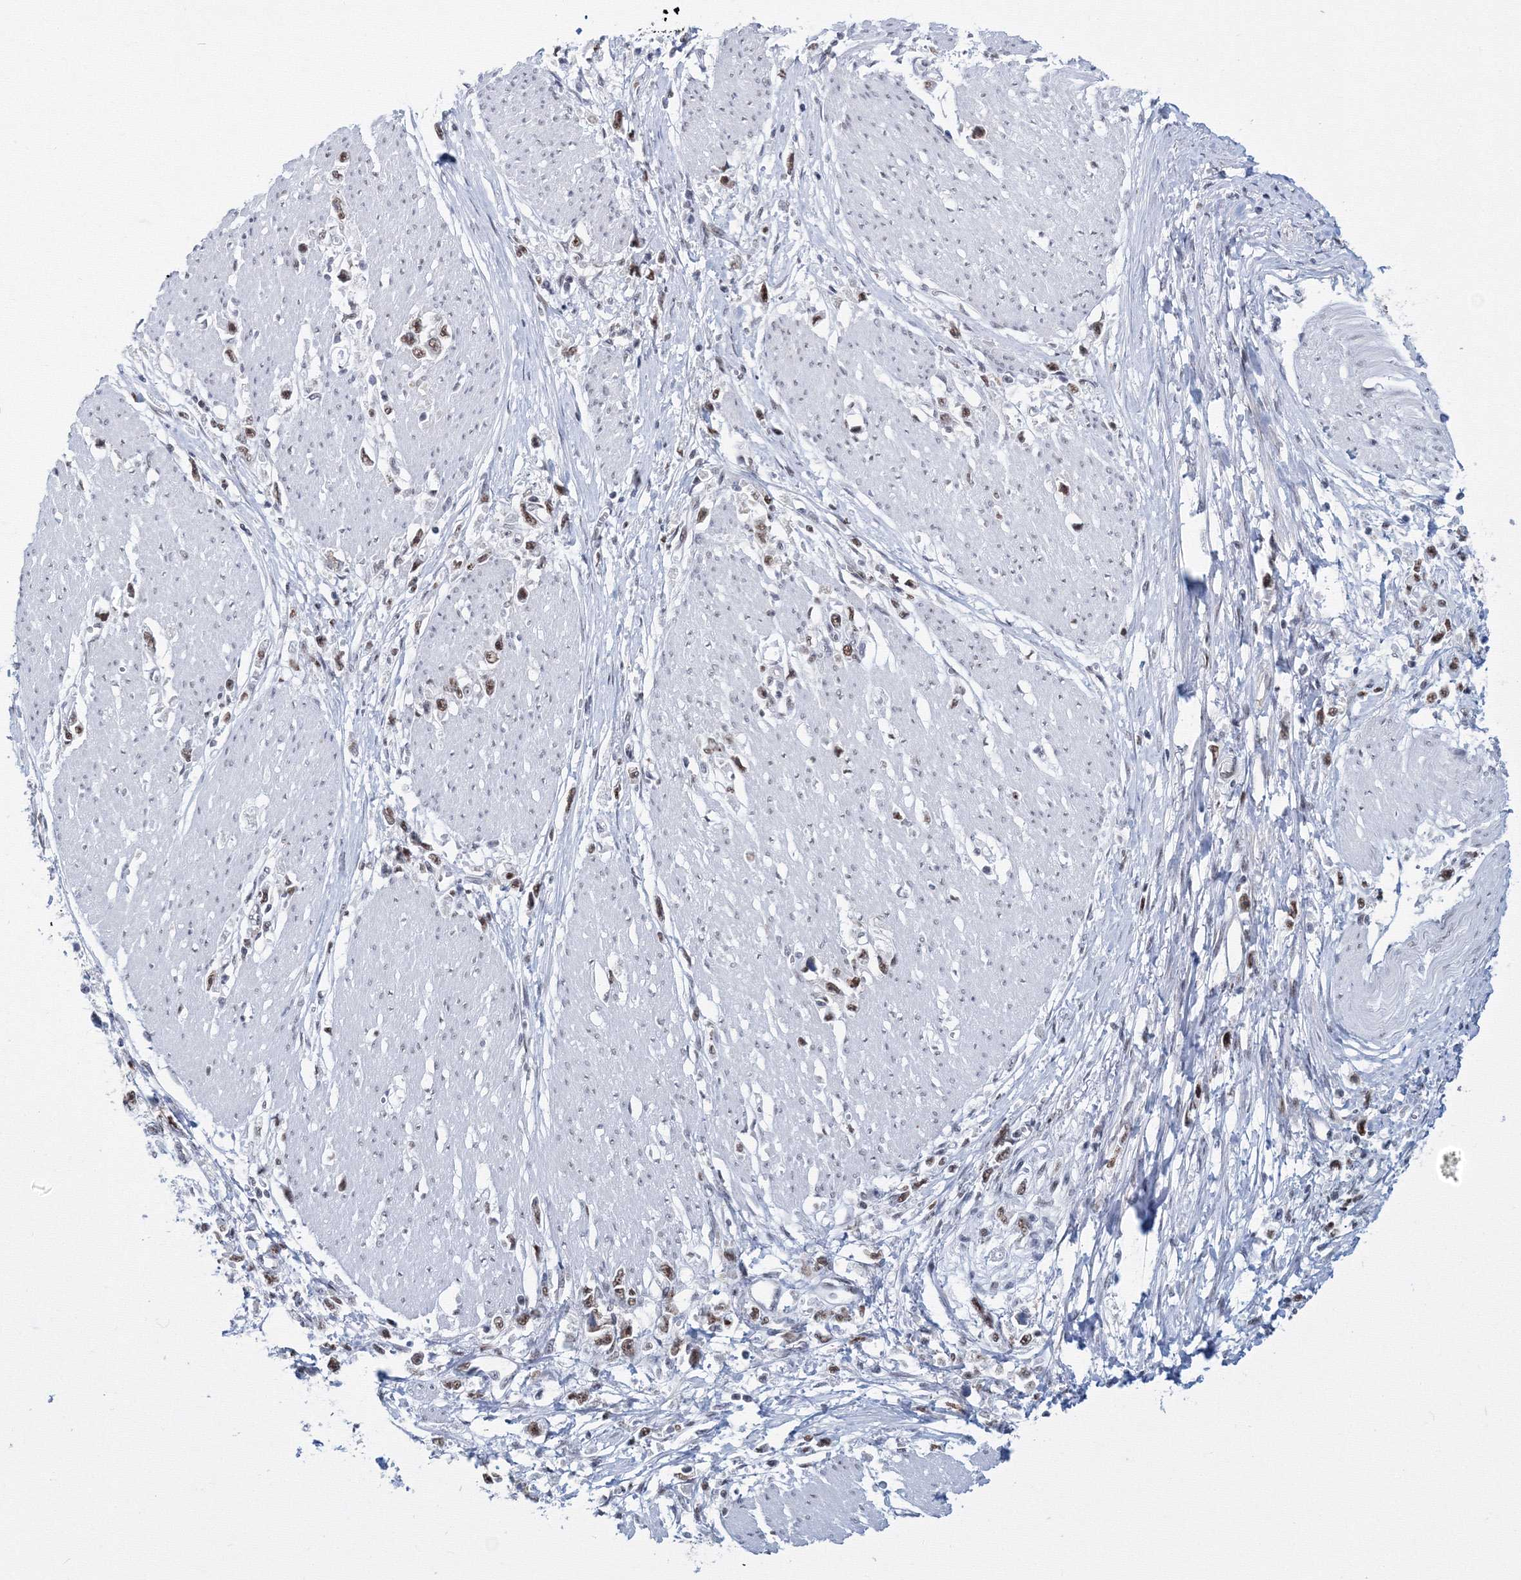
{"staining": {"intensity": "moderate", "quantity": ">75%", "location": "nuclear"}, "tissue": "stomach cancer", "cell_type": "Tumor cells", "image_type": "cancer", "snomed": [{"axis": "morphology", "description": "Adenocarcinoma, NOS"}, {"axis": "topography", "description": "Stomach"}], "caption": "Stomach adenocarcinoma stained with DAB (3,3'-diaminobenzidine) immunohistochemistry exhibits medium levels of moderate nuclear positivity in approximately >75% of tumor cells.", "gene": "SF3B6", "patient": {"sex": "female", "age": 59}}